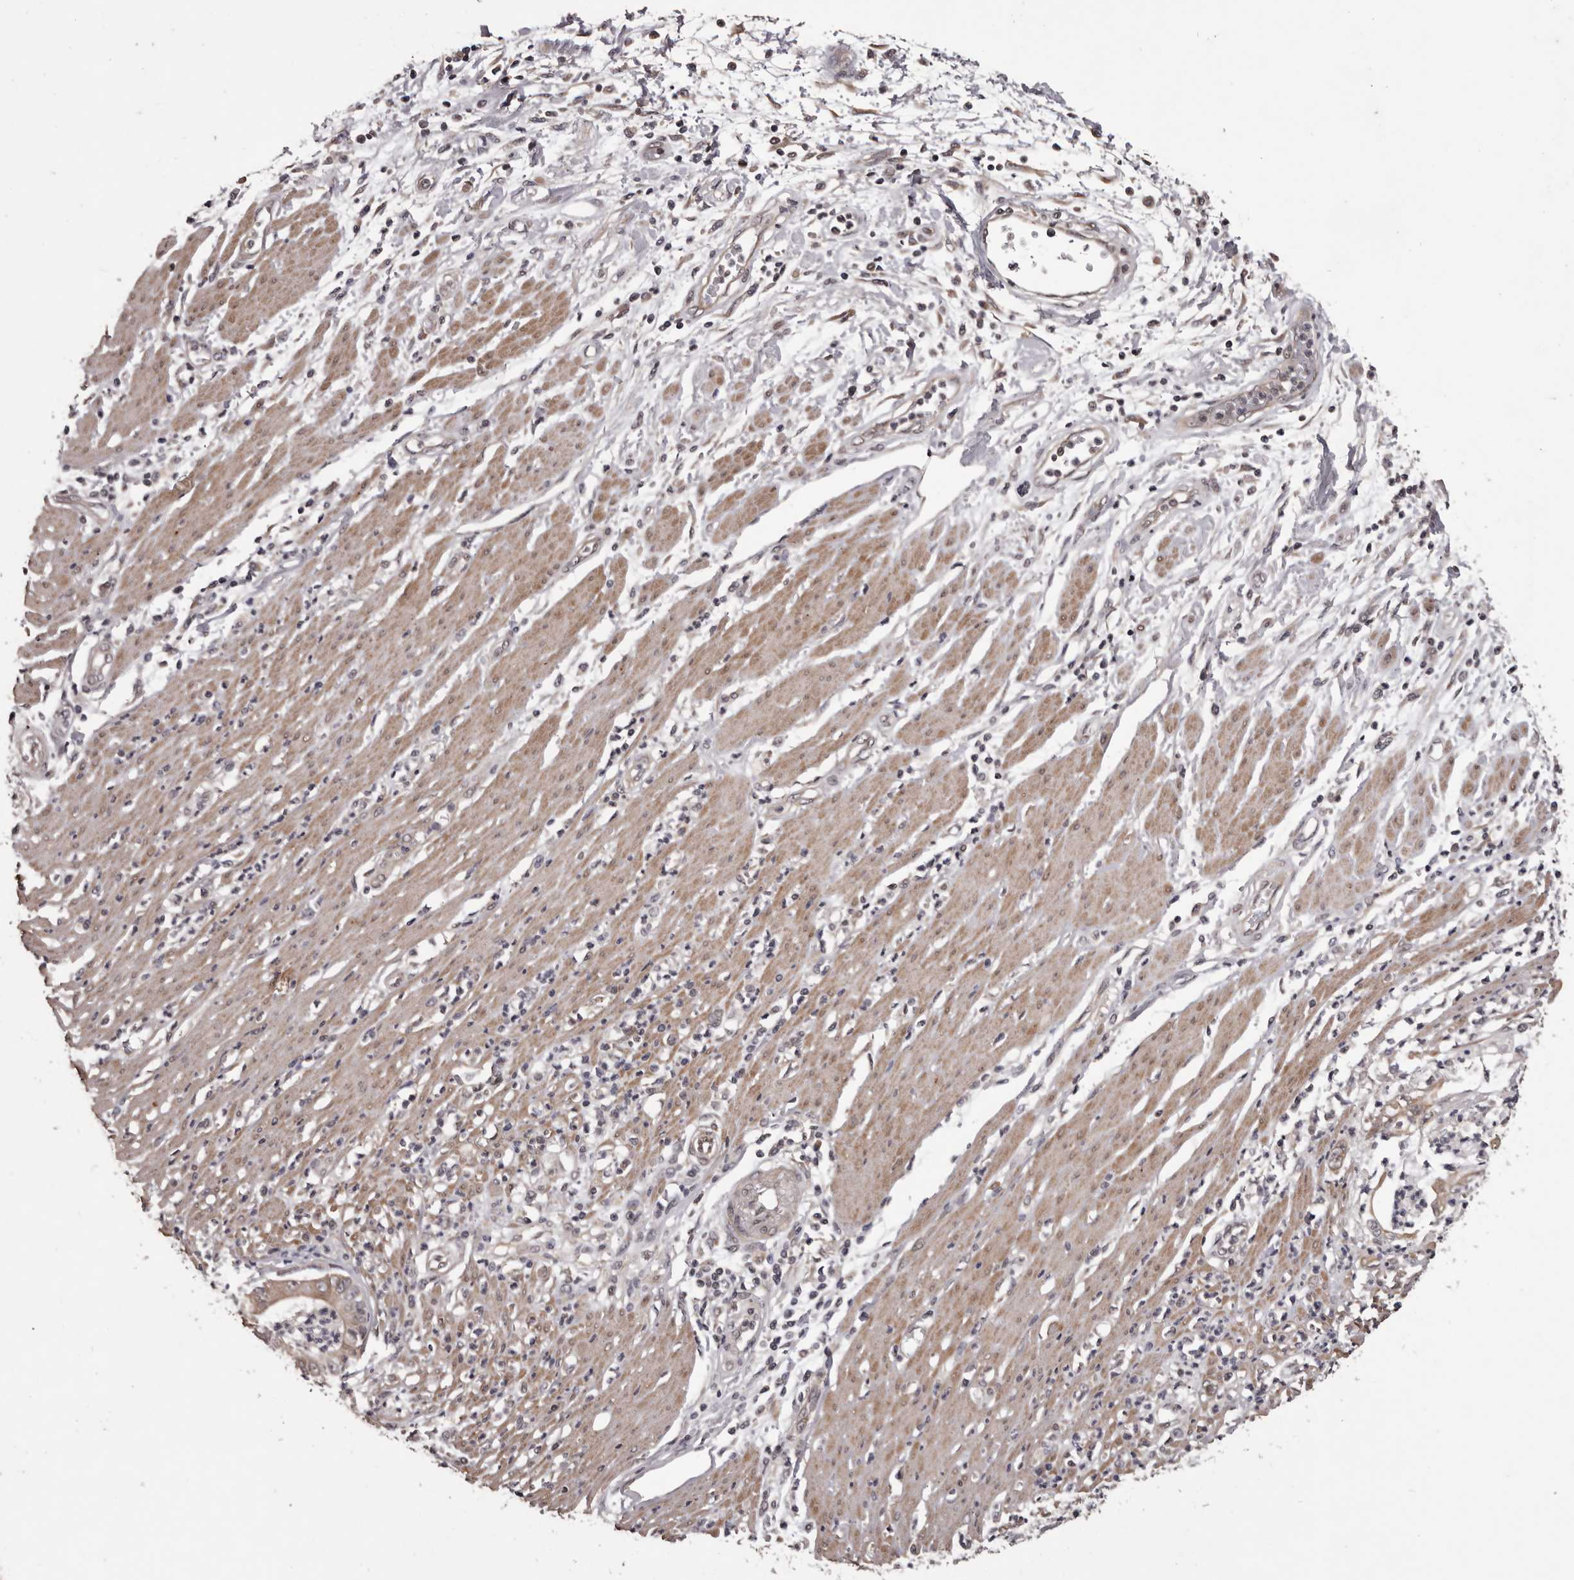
{"staining": {"intensity": "weak", "quantity": "25%-75%", "location": "cytoplasmic/membranous"}, "tissue": "pancreatic cancer", "cell_type": "Tumor cells", "image_type": "cancer", "snomed": [{"axis": "morphology", "description": "Adenocarcinoma, NOS"}, {"axis": "topography", "description": "Pancreas"}], "caption": "Tumor cells demonstrate weak cytoplasmic/membranous staining in about 25%-75% of cells in pancreatic adenocarcinoma.", "gene": "CELF3", "patient": {"sex": "male", "age": 69}}